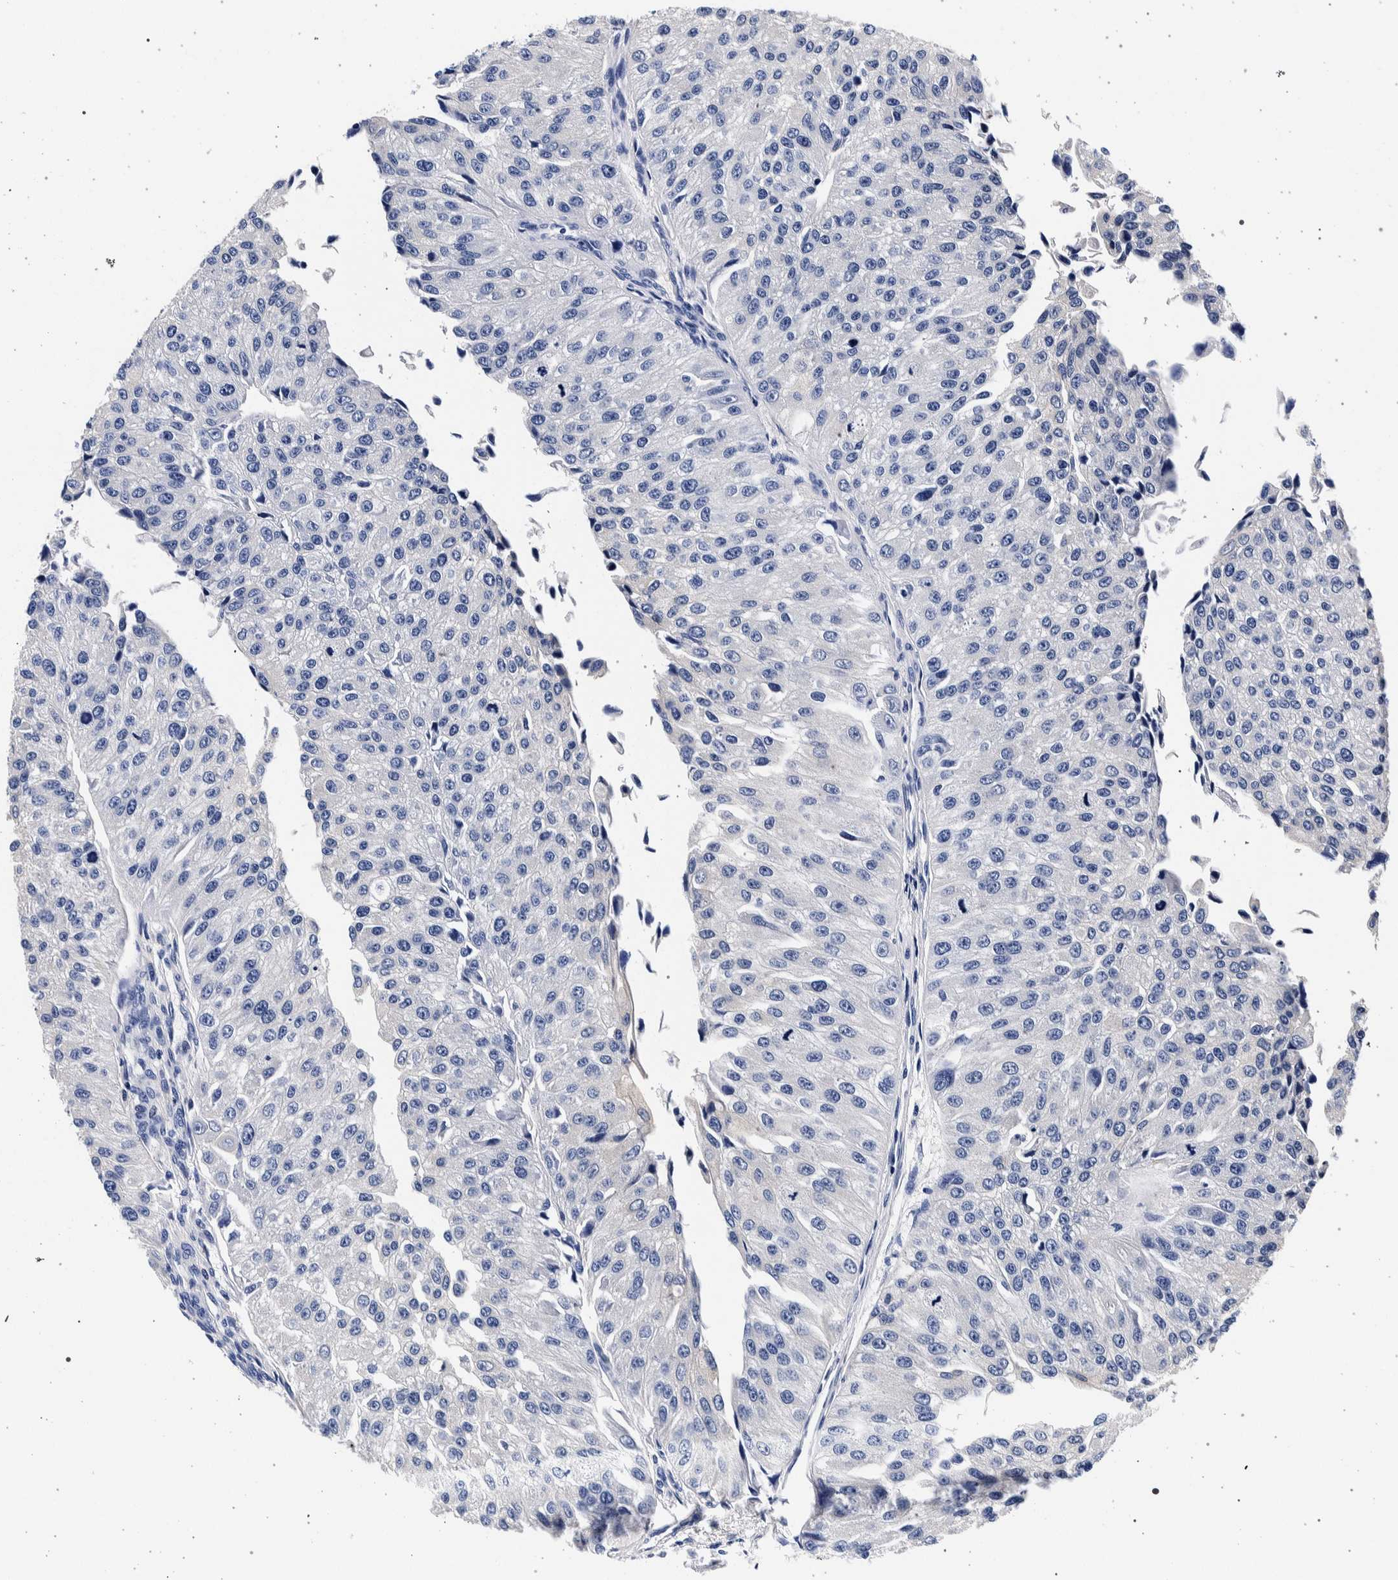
{"staining": {"intensity": "negative", "quantity": "none", "location": "none"}, "tissue": "urothelial cancer", "cell_type": "Tumor cells", "image_type": "cancer", "snomed": [{"axis": "morphology", "description": "Urothelial carcinoma, High grade"}, {"axis": "topography", "description": "Kidney"}, {"axis": "topography", "description": "Urinary bladder"}], "caption": "Tumor cells are negative for brown protein staining in high-grade urothelial carcinoma.", "gene": "NIBAN2", "patient": {"sex": "male", "age": 77}}